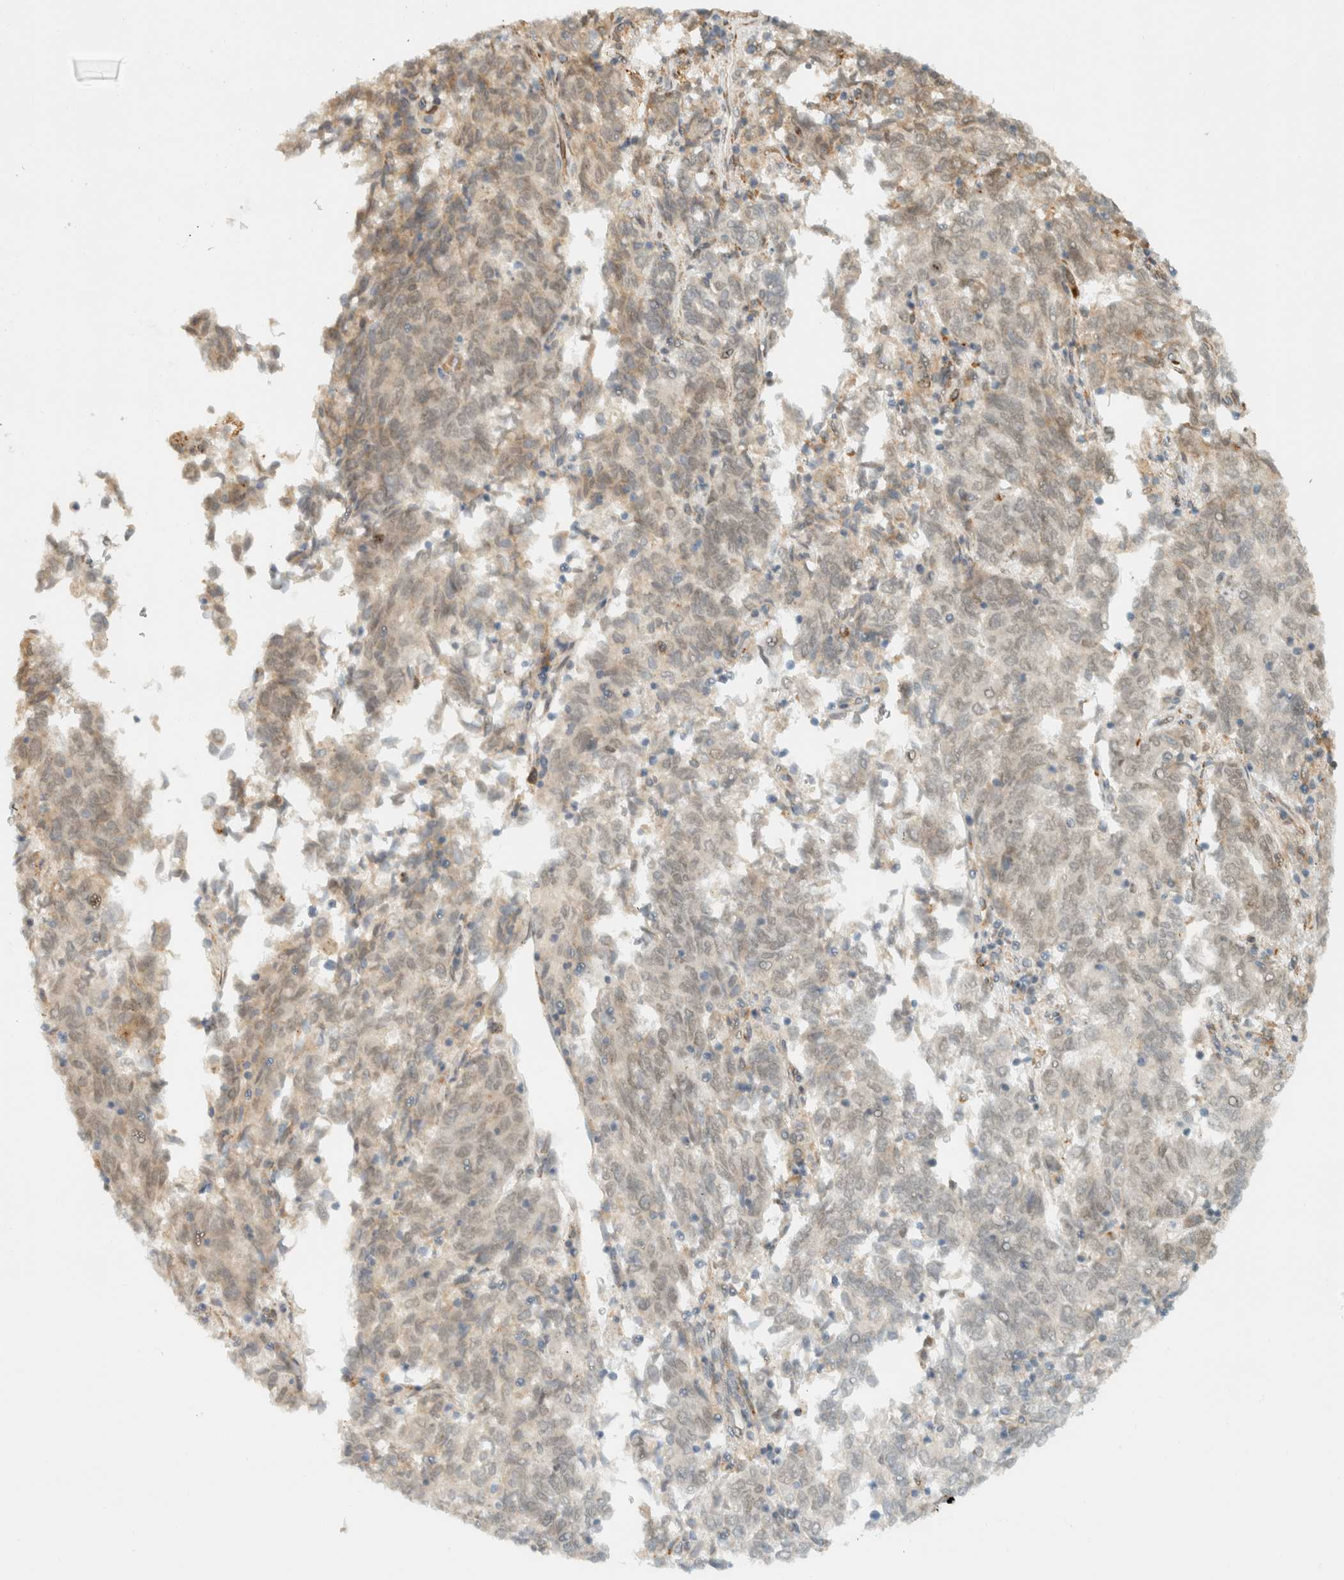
{"staining": {"intensity": "weak", "quantity": "<25%", "location": "cytoplasmic/membranous"}, "tissue": "endometrial cancer", "cell_type": "Tumor cells", "image_type": "cancer", "snomed": [{"axis": "morphology", "description": "Adenocarcinoma, NOS"}, {"axis": "topography", "description": "Endometrium"}], "caption": "IHC image of neoplastic tissue: human adenocarcinoma (endometrial) stained with DAB displays no significant protein expression in tumor cells. The staining is performed using DAB (3,3'-diaminobenzidine) brown chromogen with nuclei counter-stained in using hematoxylin.", "gene": "ITPRID1", "patient": {"sex": "female", "age": 80}}